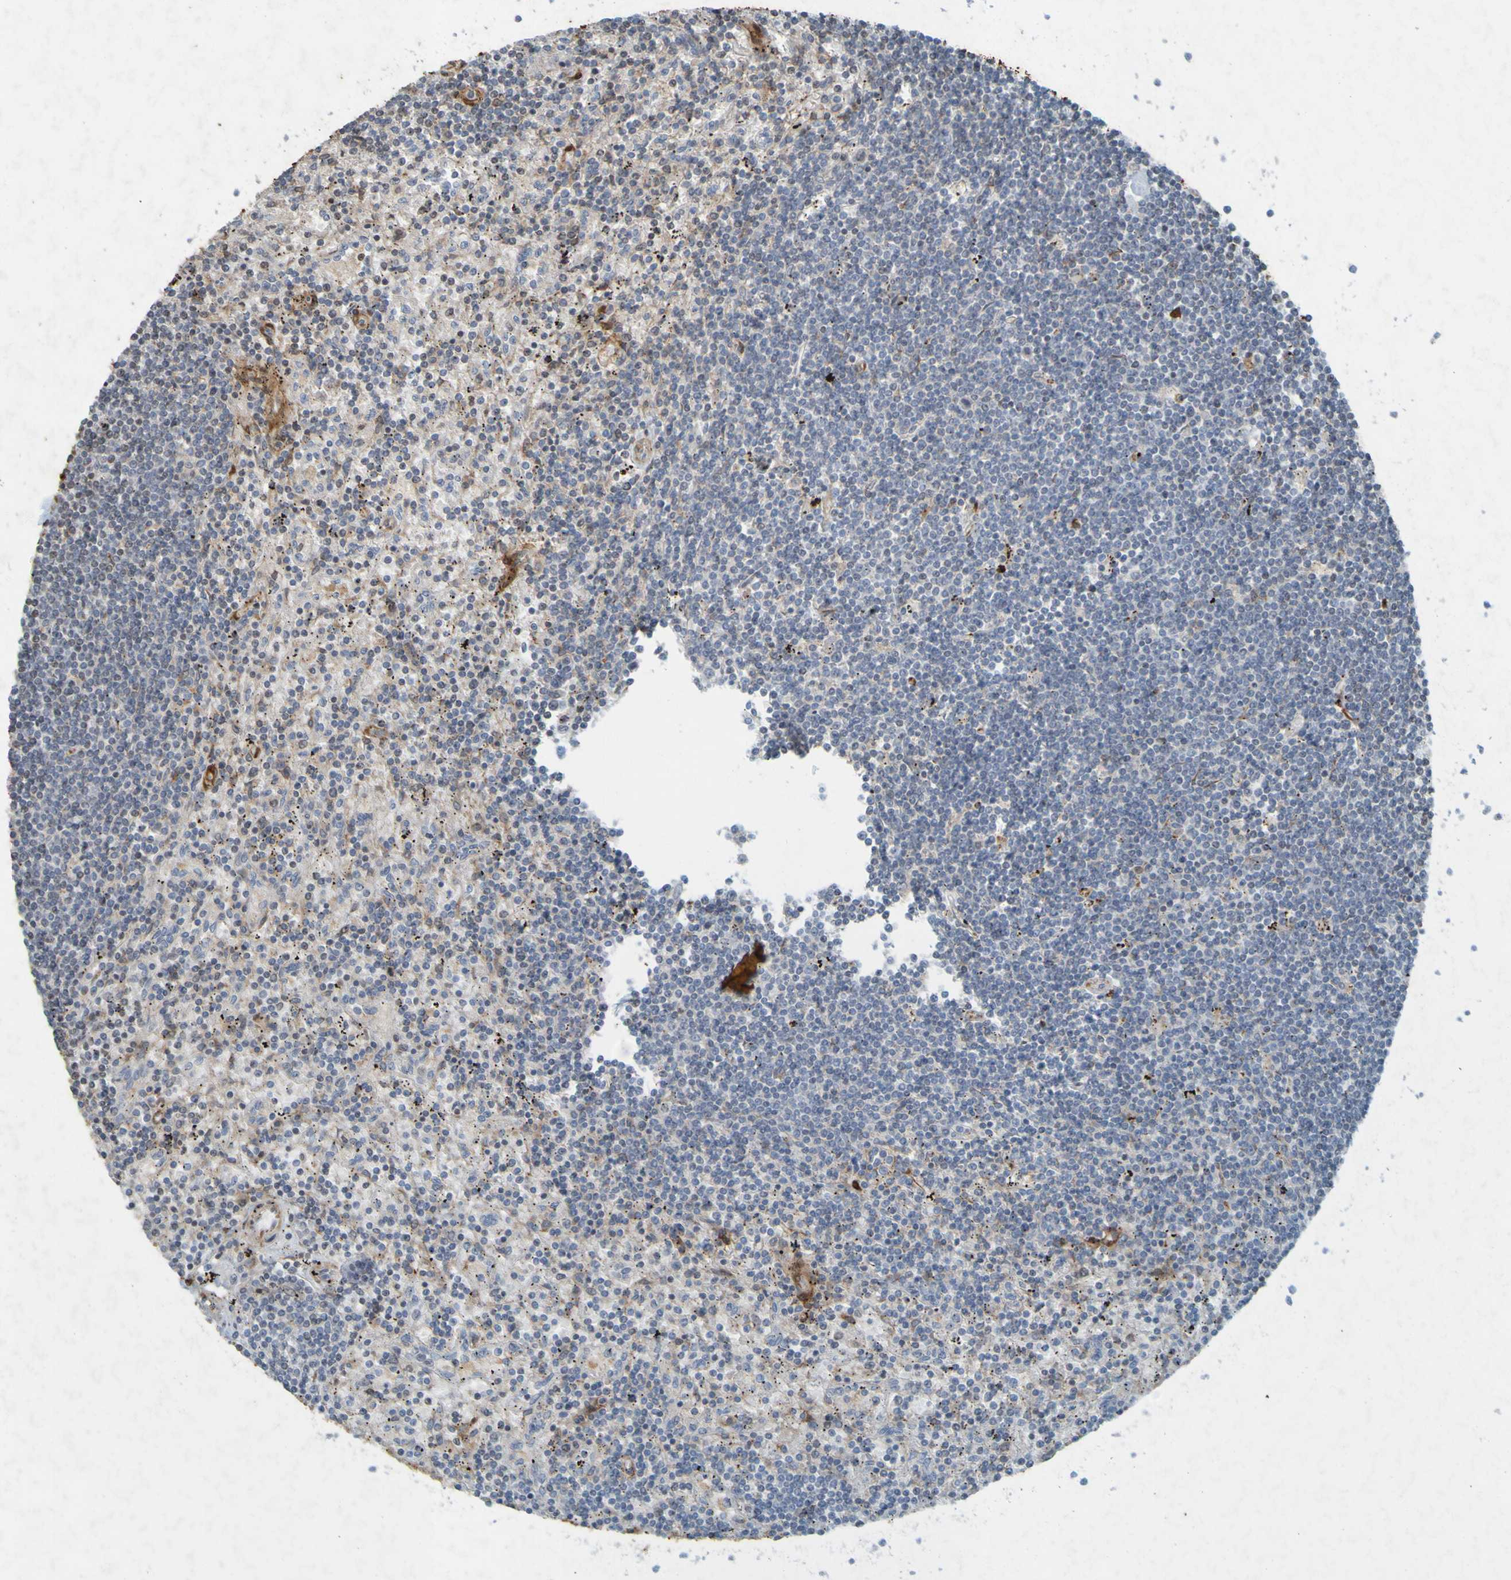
{"staining": {"intensity": "negative", "quantity": "none", "location": "none"}, "tissue": "lymphoma", "cell_type": "Tumor cells", "image_type": "cancer", "snomed": [{"axis": "morphology", "description": "Malignant lymphoma, non-Hodgkin's type, Low grade"}, {"axis": "topography", "description": "Spleen"}], "caption": "The IHC photomicrograph has no significant staining in tumor cells of malignant lymphoma, non-Hodgkin's type (low-grade) tissue.", "gene": "GUCY1A1", "patient": {"sex": "male", "age": 76}}